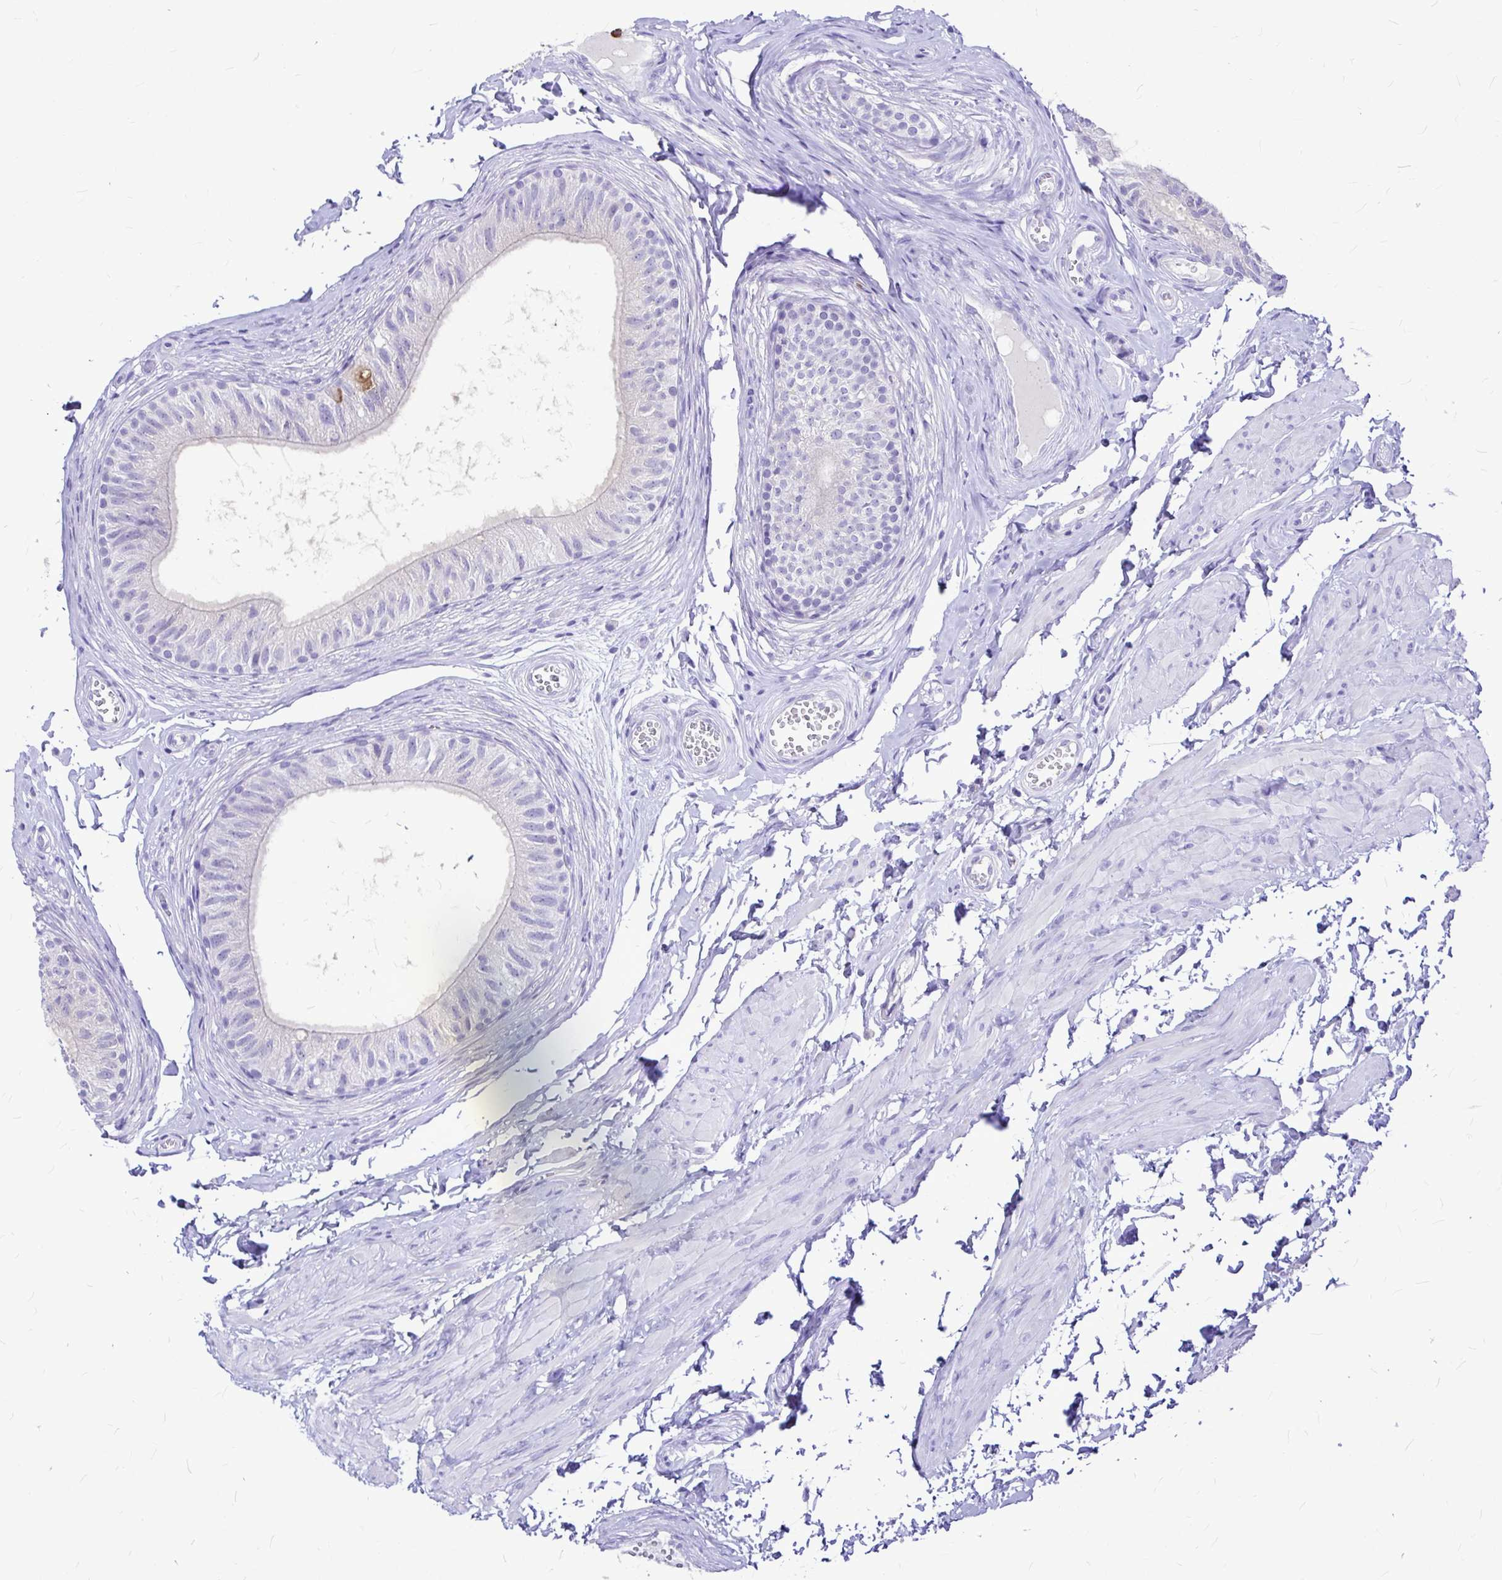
{"staining": {"intensity": "moderate", "quantity": "<25%", "location": "cytoplasmic/membranous"}, "tissue": "epididymis", "cell_type": "Glandular cells", "image_type": "normal", "snomed": [{"axis": "morphology", "description": "Normal tissue, NOS"}, {"axis": "topography", "description": "Epididymis, spermatic cord, NOS"}, {"axis": "topography", "description": "Epididymis"}, {"axis": "topography", "description": "Peripheral nerve tissue"}], "caption": "Immunohistochemical staining of normal epididymis exhibits moderate cytoplasmic/membranous protein staining in about <25% of glandular cells.", "gene": "CLEC1B", "patient": {"sex": "male", "age": 29}}